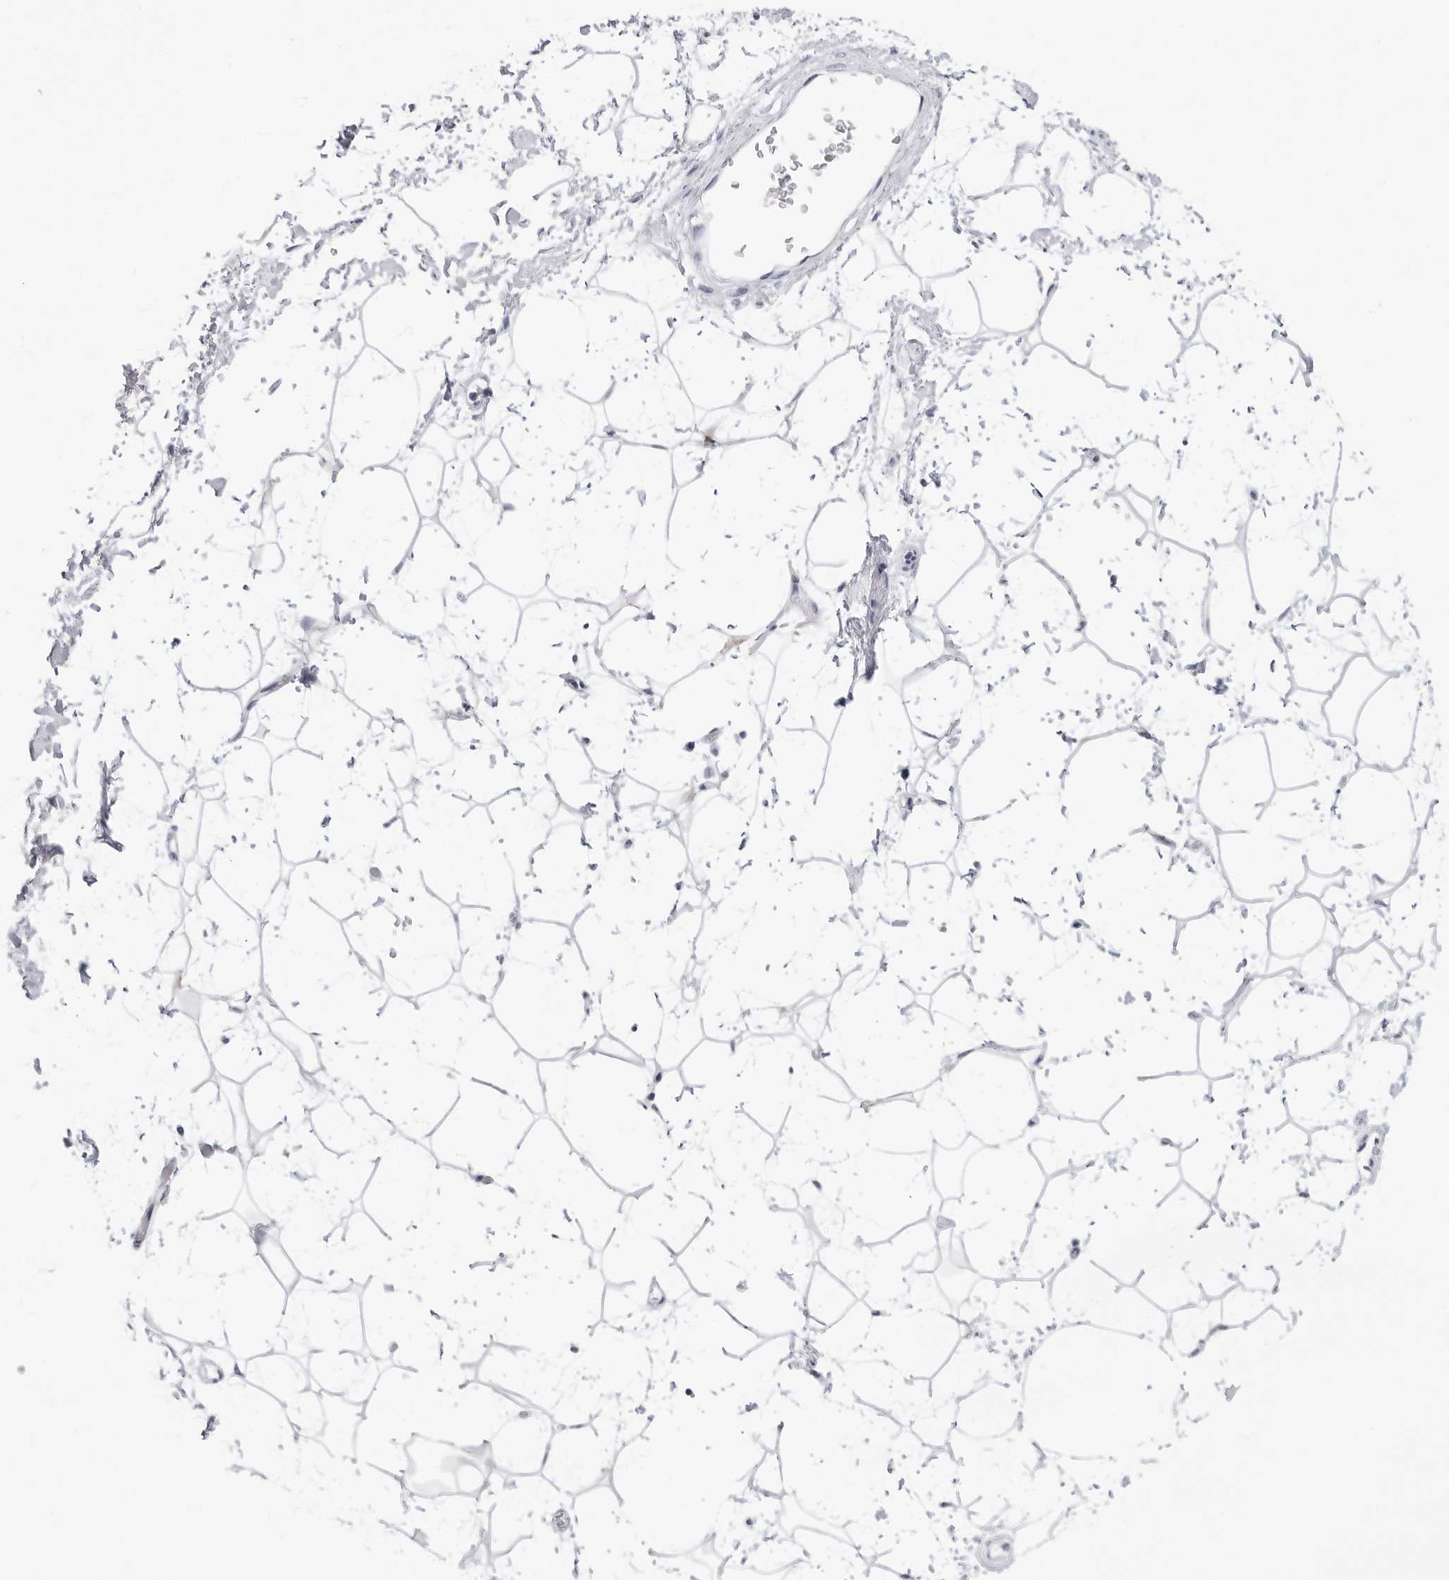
{"staining": {"intensity": "negative", "quantity": "none", "location": "none"}, "tissue": "adipose tissue", "cell_type": "Adipocytes", "image_type": "normal", "snomed": [{"axis": "morphology", "description": "Normal tissue, NOS"}, {"axis": "topography", "description": "Soft tissue"}], "caption": "Photomicrograph shows no protein positivity in adipocytes of unremarkable adipose tissue. (IHC, brightfield microscopy, high magnification).", "gene": "SLC19A1", "patient": {"sex": "male", "age": 72}}